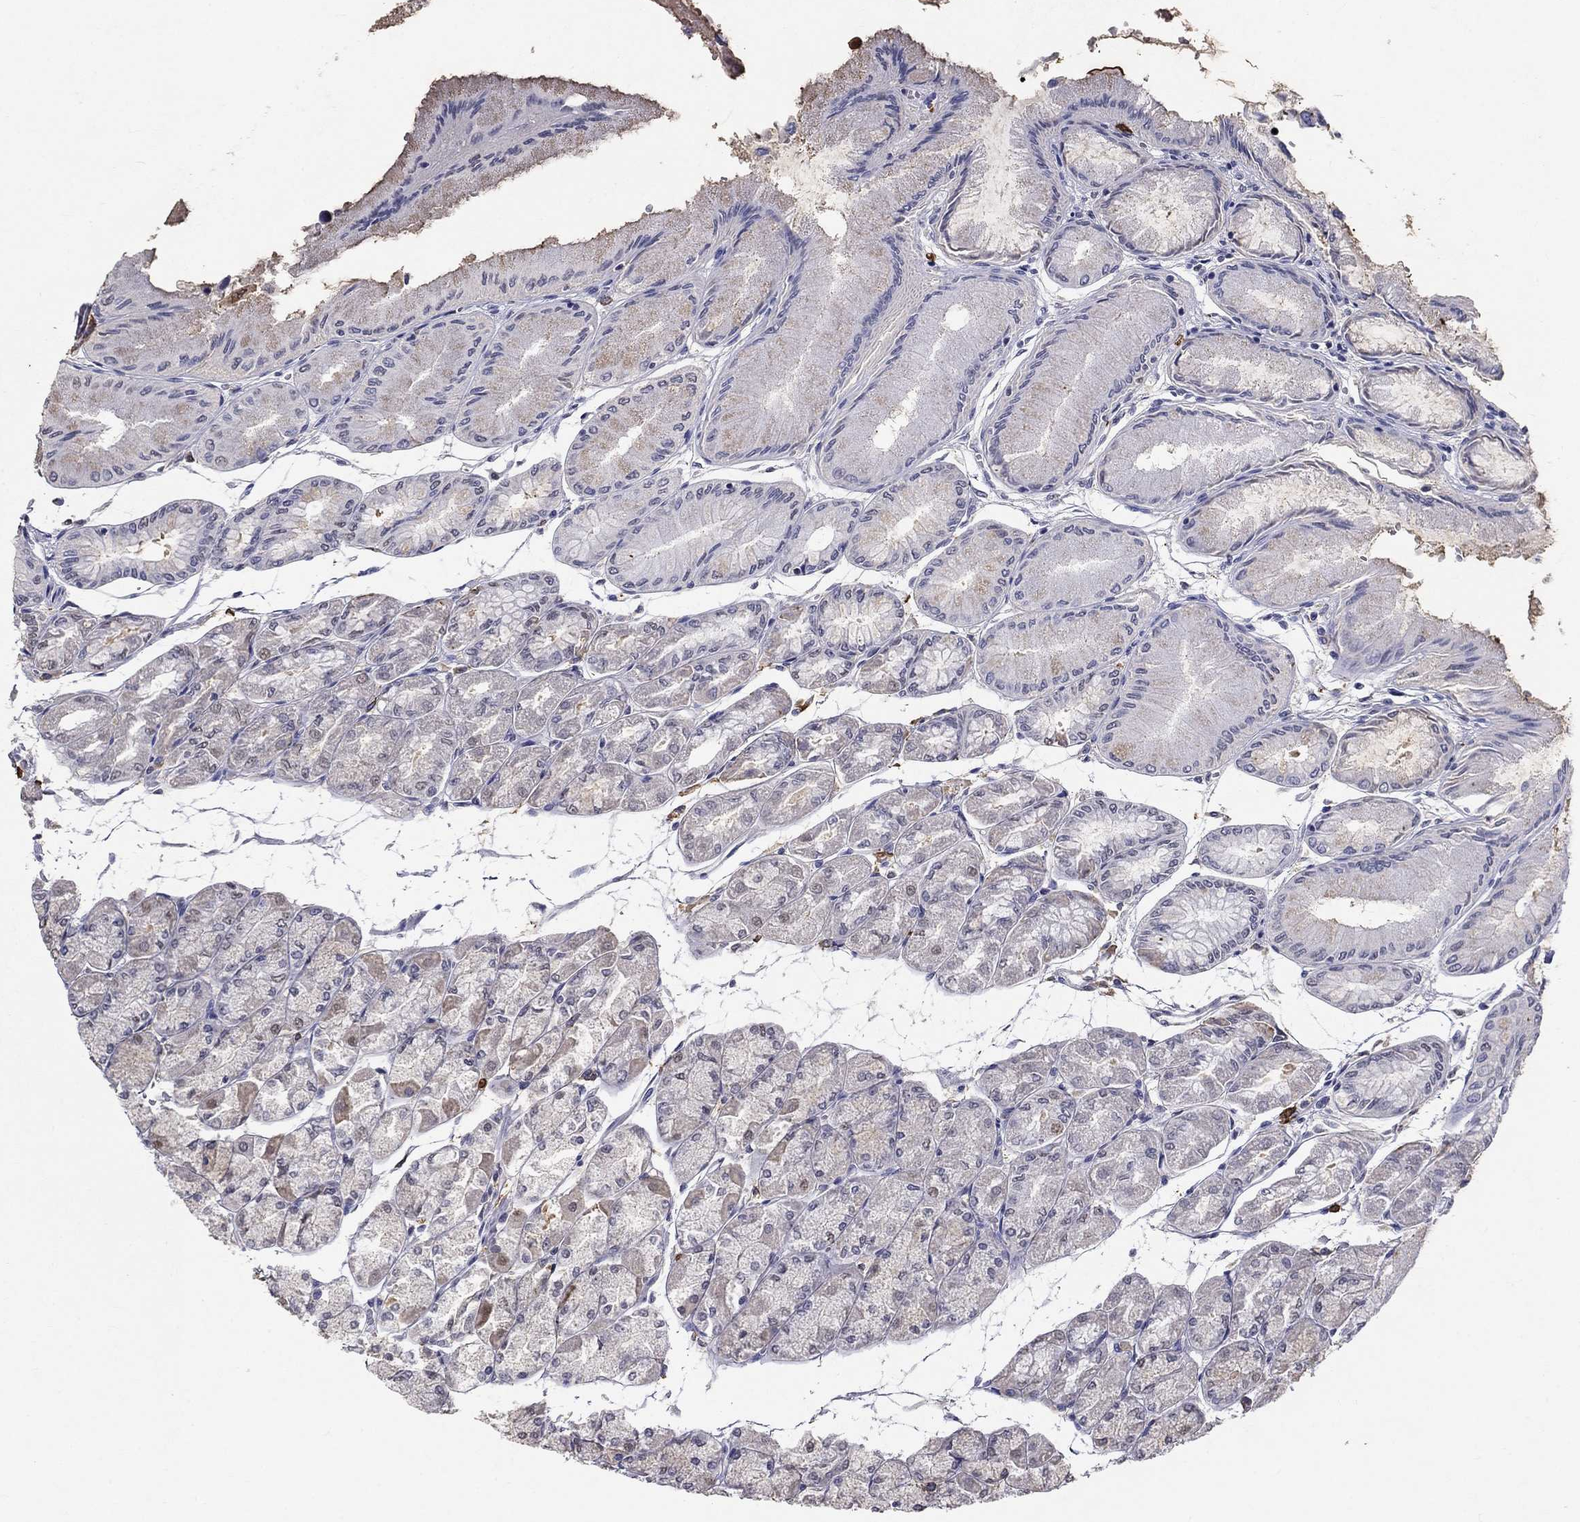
{"staining": {"intensity": "moderate", "quantity": "<25%", "location": "nuclear"}, "tissue": "stomach", "cell_type": "Glandular cells", "image_type": "normal", "snomed": [{"axis": "morphology", "description": "Normal tissue, NOS"}, {"axis": "topography", "description": "Stomach, upper"}], "caption": "Benign stomach demonstrates moderate nuclear expression in approximately <25% of glandular cells, visualized by immunohistochemistry.", "gene": "IGSF8", "patient": {"sex": "male", "age": 60}}